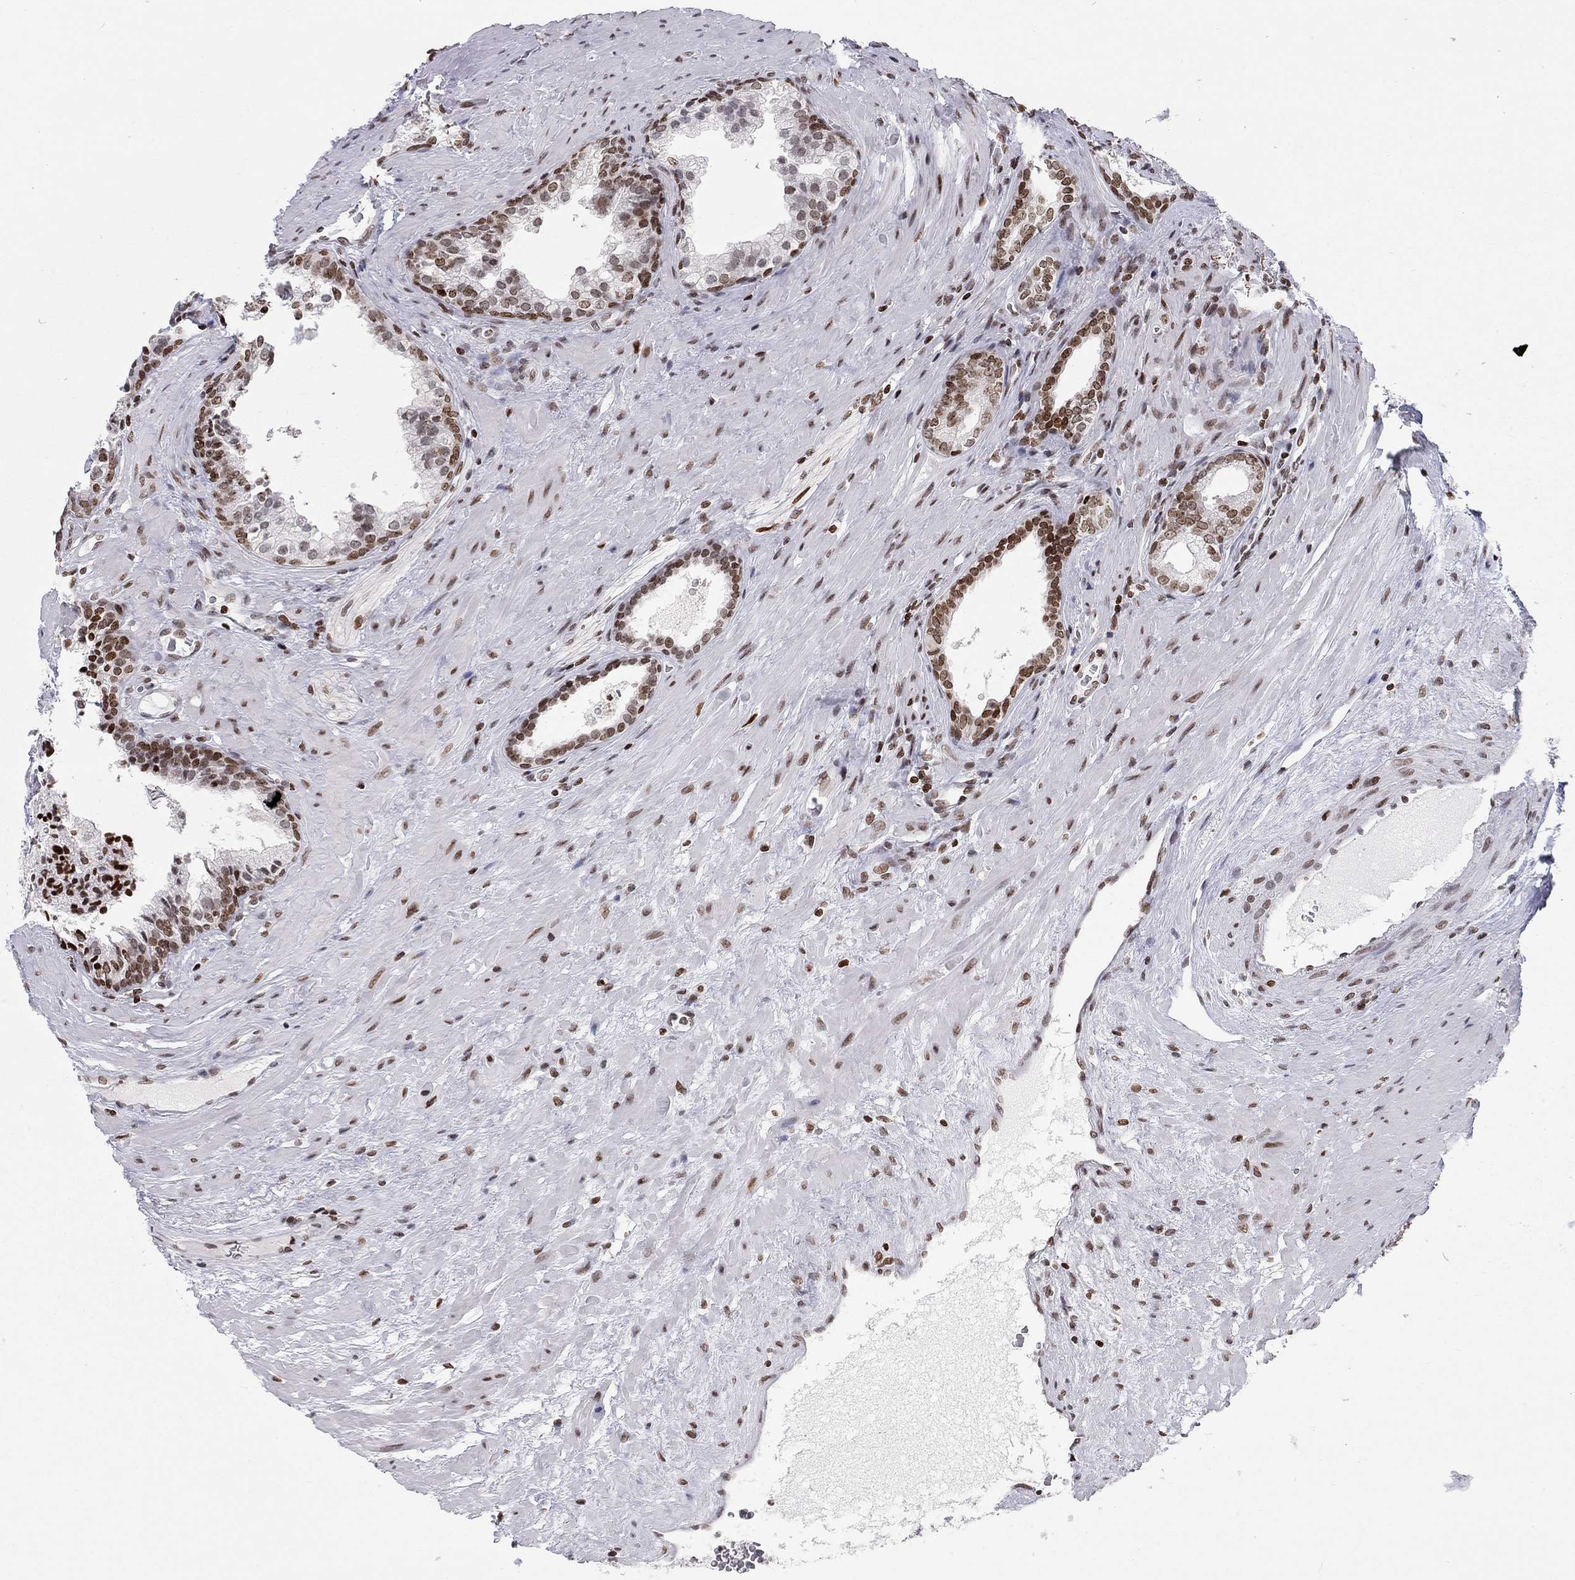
{"staining": {"intensity": "moderate", "quantity": ">75%", "location": "nuclear"}, "tissue": "prostate cancer", "cell_type": "Tumor cells", "image_type": "cancer", "snomed": [{"axis": "morphology", "description": "Adenocarcinoma, NOS"}, {"axis": "topography", "description": "Prostate"}], "caption": "Immunohistochemistry photomicrograph of prostate adenocarcinoma stained for a protein (brown), which demonstrates medium levels of moderate nuclear staining in approximately >75% of tumor cells.", "gene": "H2AX", "patient": {"sex": "male", "age": 66}}